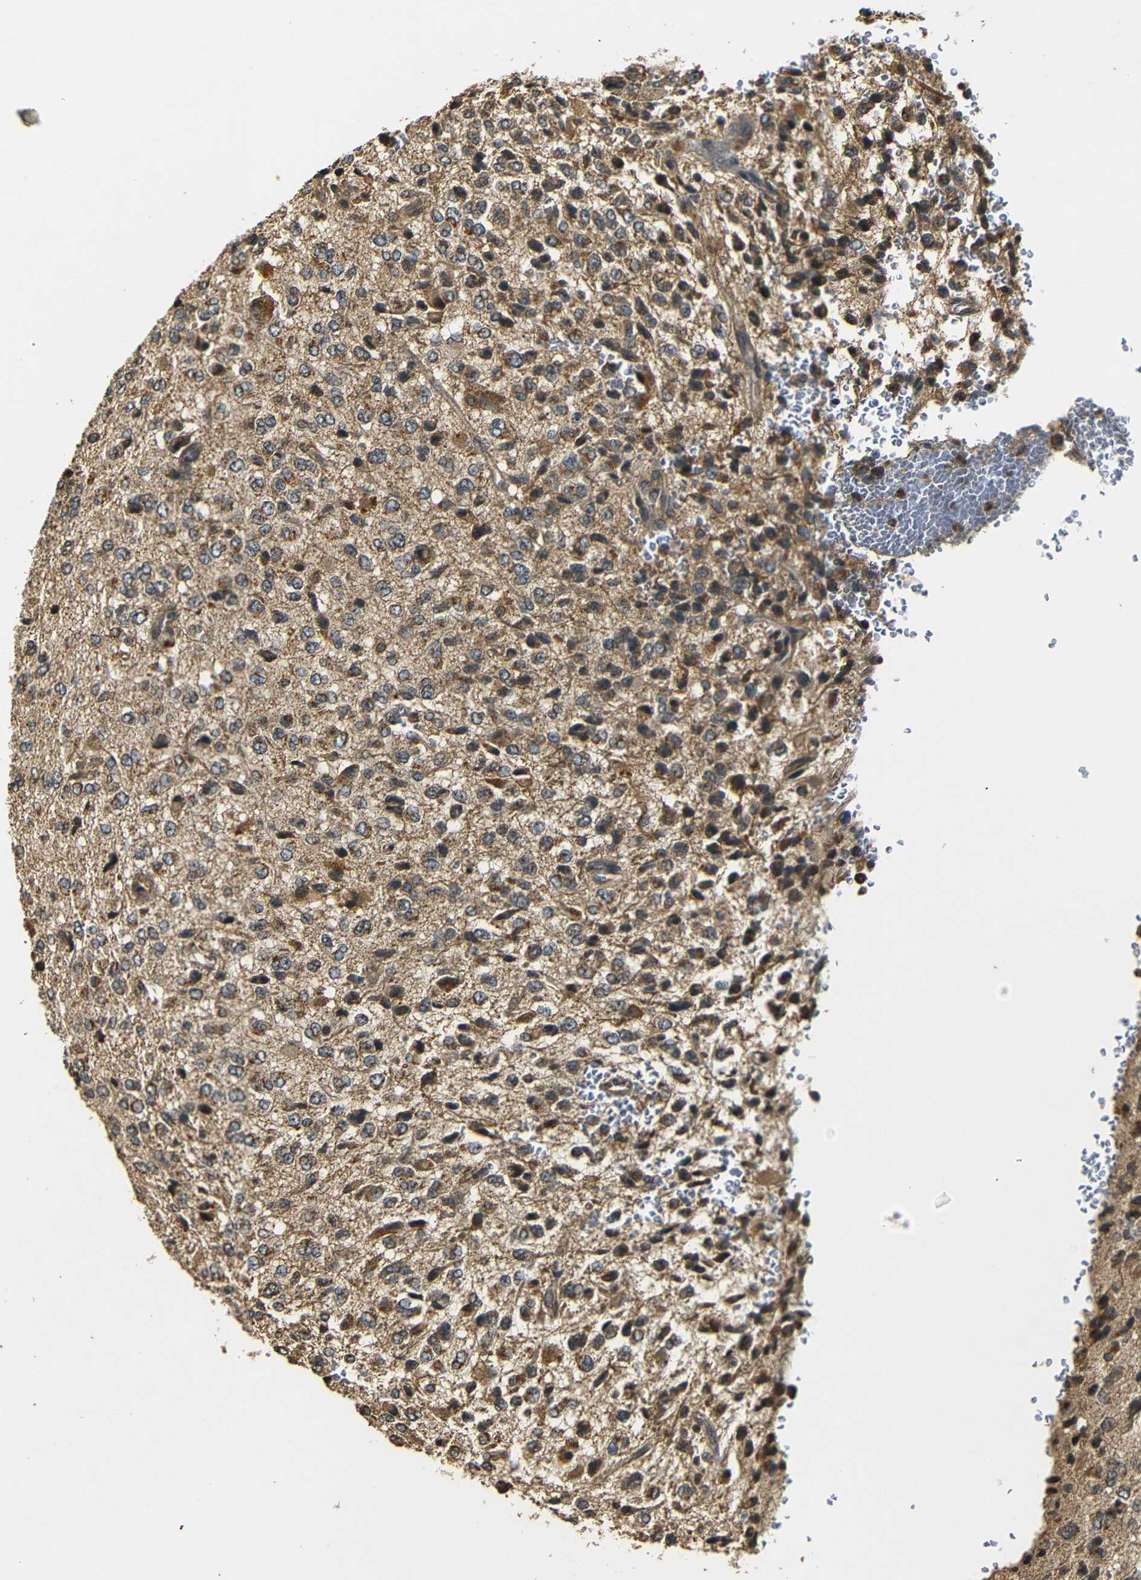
{"staining": {"intensity": "moderate", "quantity": ">75%", "location": "cytoplasmic/membranous"}, "tissue": "glioma", "cell_type": "Tumor cells", "image_type": "cancer", "snomed": [{"axis": "morphology", "description": "Glioma, malignant, High grade"}, {"axis": "topography", "description": "pancreas cauda"}], "caption": "High-grade glioma (malignant) was stained to show a protein in brown. There is medium levels of moderate cytoplasmic/membranous staining in approximately >75% of tumor cells.", "gene": "TANK", "patient": {"sex": "male", "age": 60}}